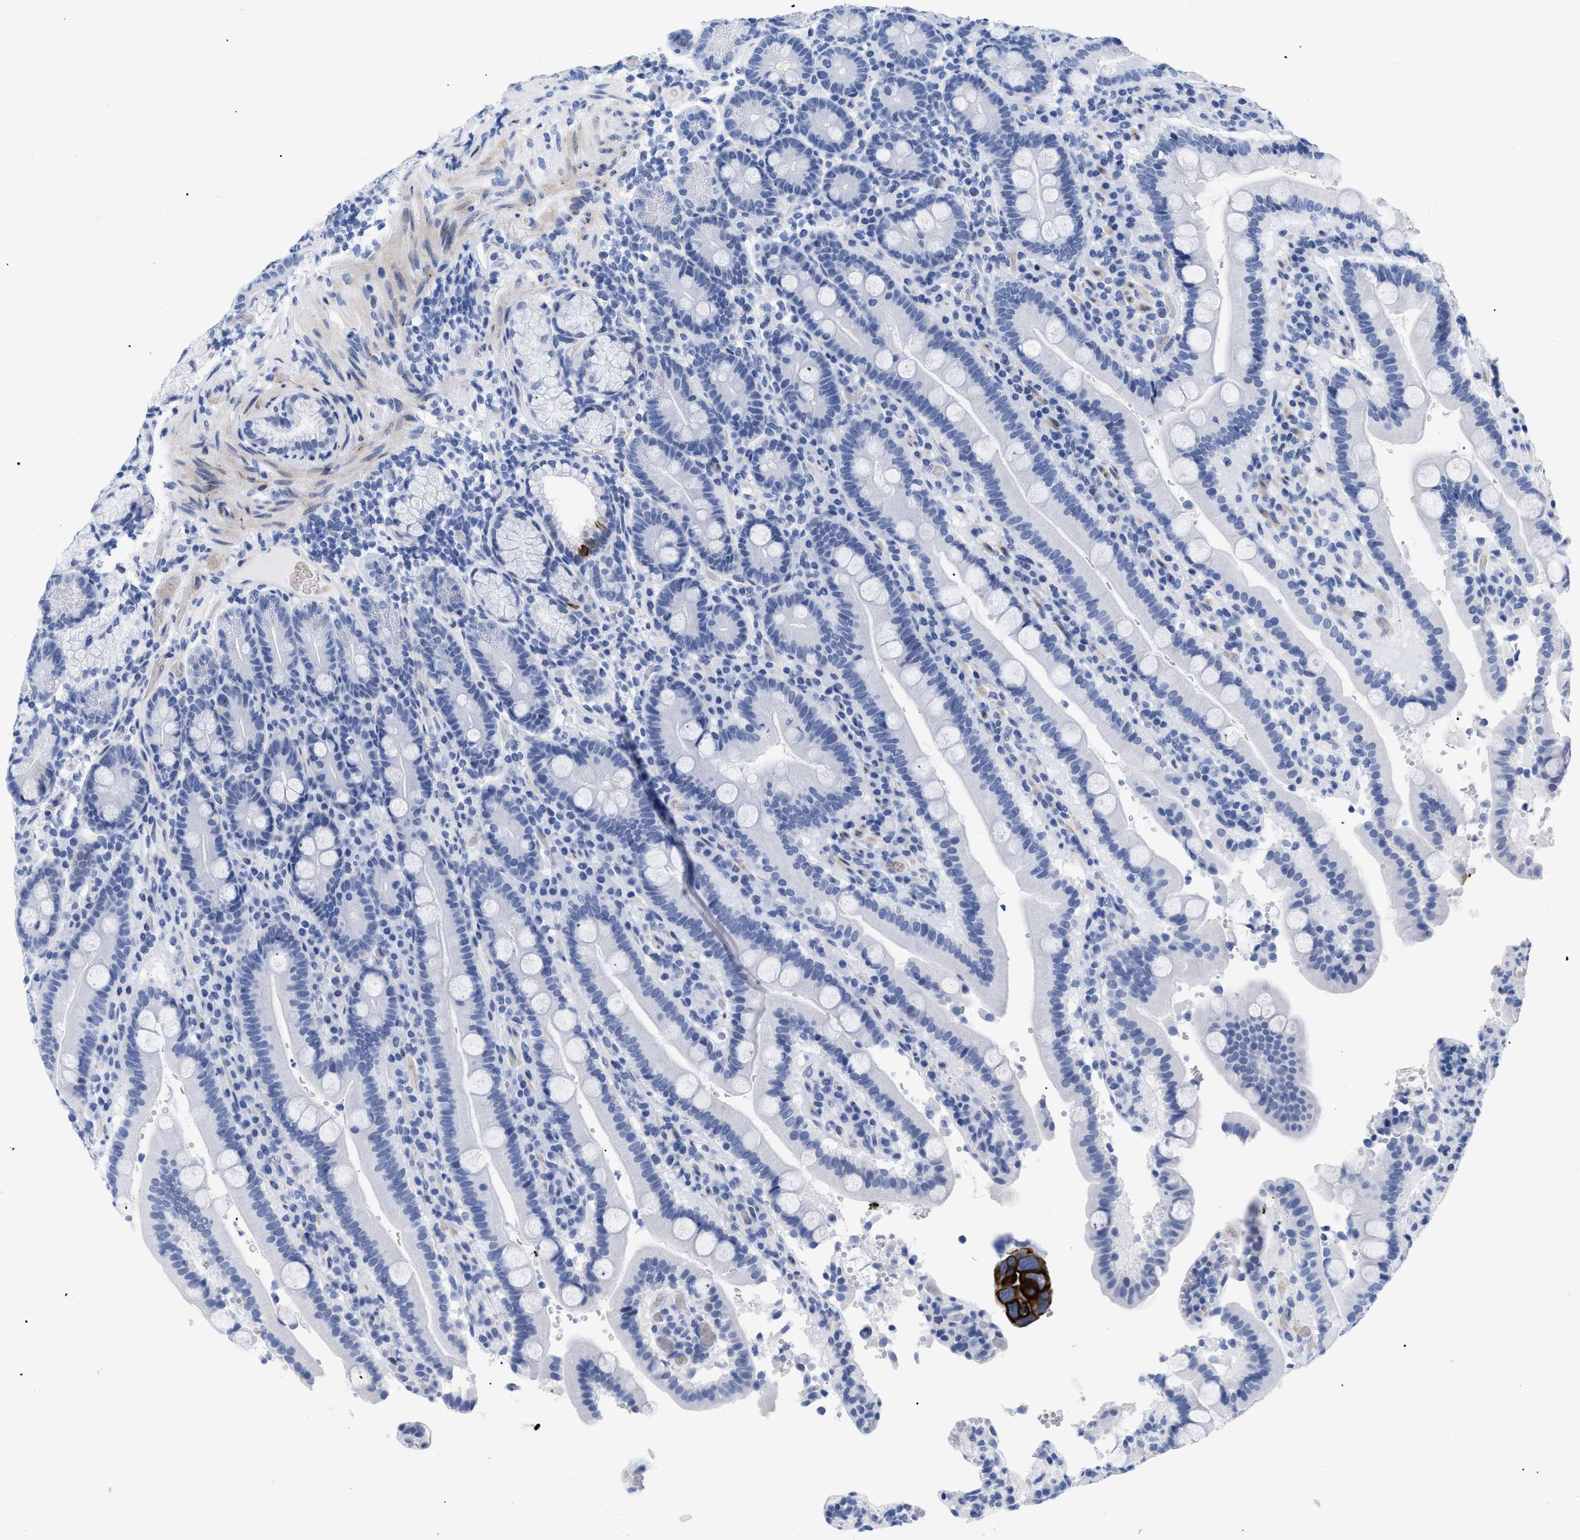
{"staining": {"intensity": "negative", "quantity": "none", "location": "none"}, "tissue": "duodenum", "cell_type": "Glandular cells", "image_type": "normal", "snomed": [{"axis": "morphology", "description": "Normal tissue, NOS"}, {"axis": "topography", "description": "Small intestine, NOS"}], "caption": "There is no significant staining in glandular cells of duodenum. (Stains: DAB (3,3'-diaminobenzidine) IHC with hematoxylin counter stain, Microscopy: brightfield microscopy at high magnification).", "gene": "DUSP26", "patient": {"sex": "female", "age": 71}}